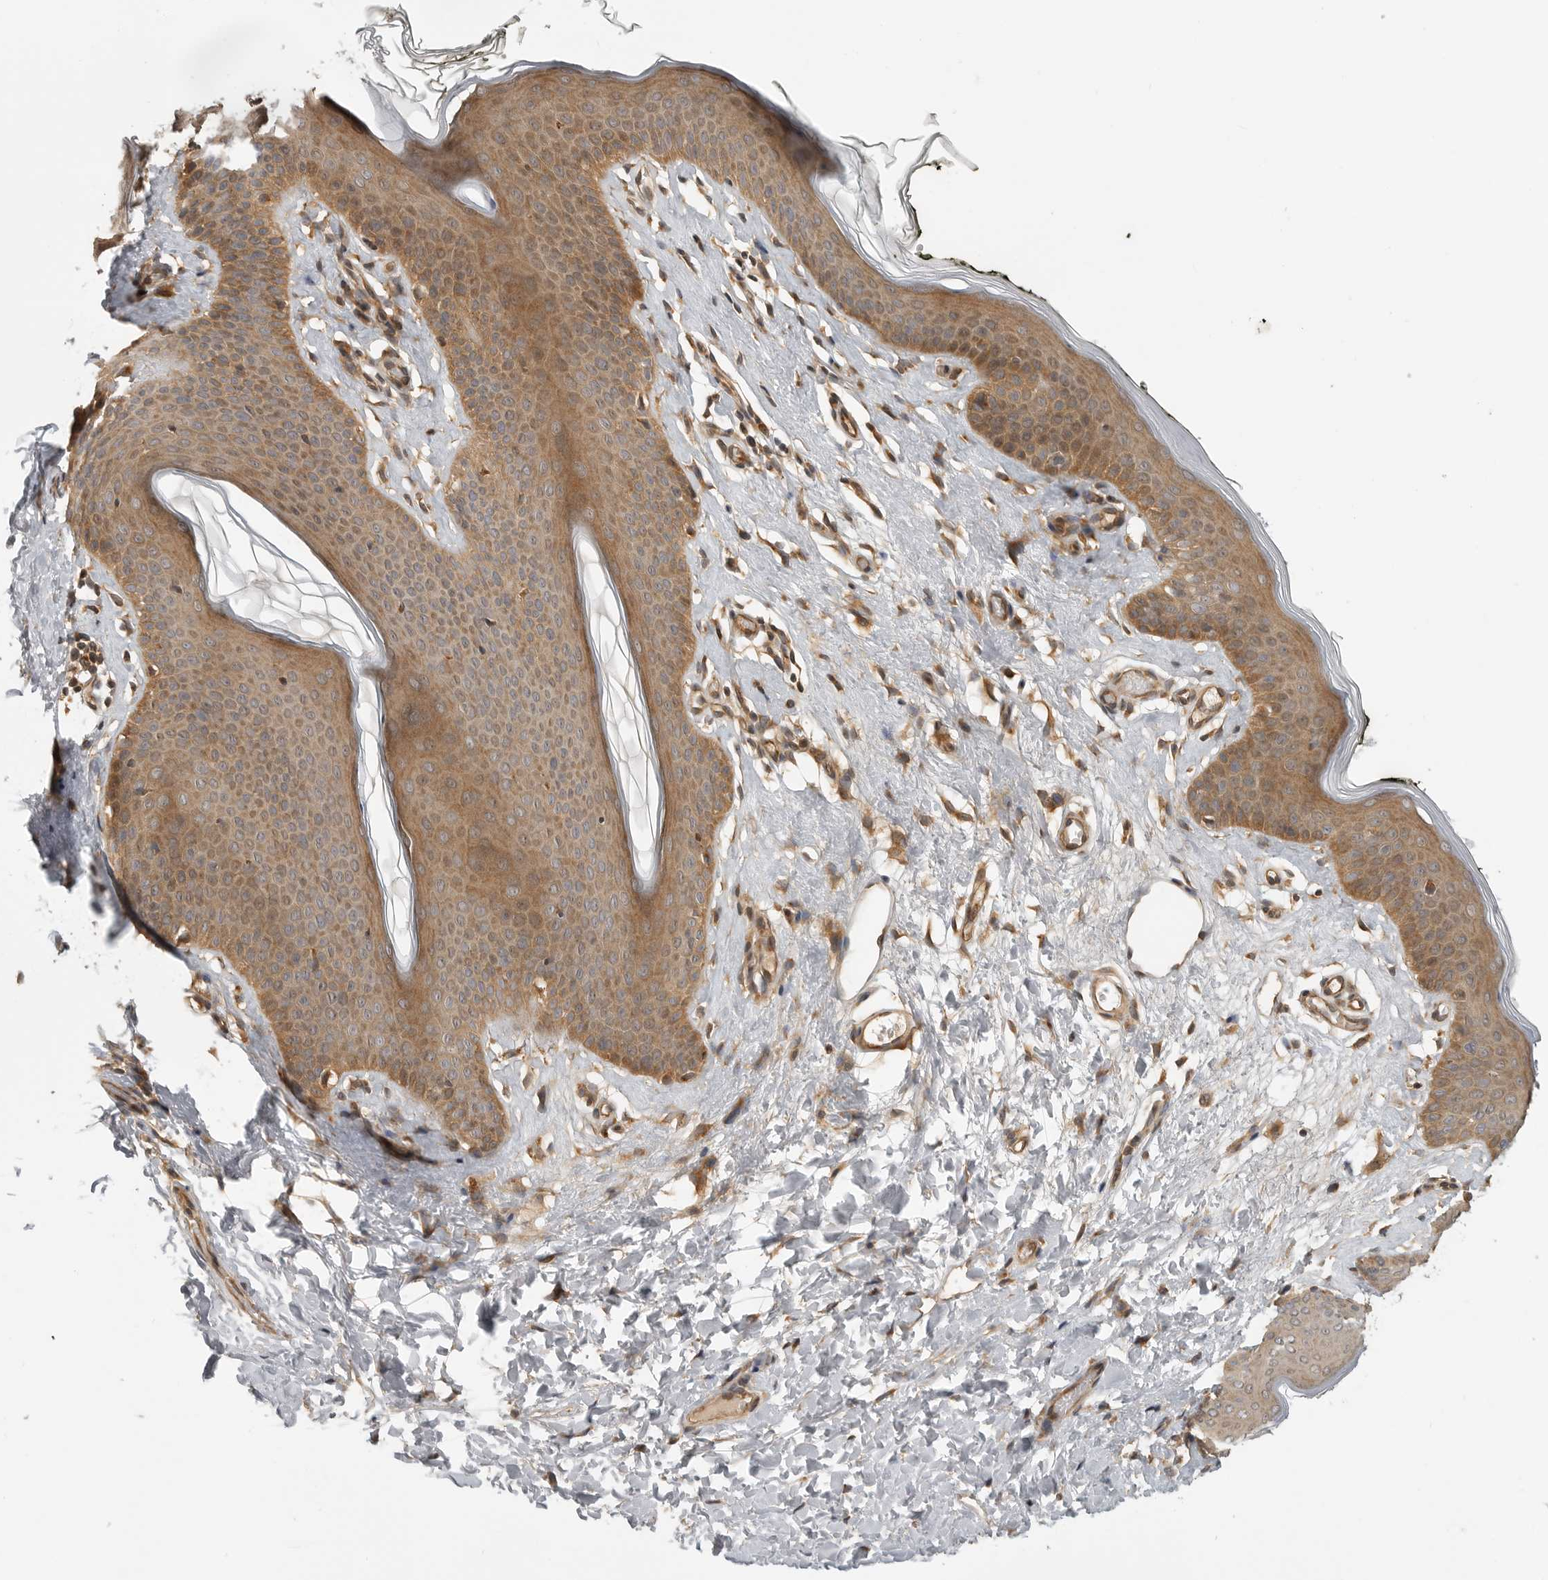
{"staining": {"intensity": "moderate", "quantity": ">75%", "location": "cytoplasmic/membranous"}, "tissue": "skin", "cell_type": "Epidermal cells", "image_type": "normal", "snomed": [{"axis": "morphology", "description": "Normal tissue, NOS"}, {"axis": "morphology", "description": "Inflammation, NOS"}, {"axis": "topography", "description": "Vulva"}], "caption": "Epidermal cells reveal medium levels of moderate cytoplasmic/membranous positivity in approximately >75% of cells in unremarkable human skin.", "gene": "CUEDC1", "patient": {"sex": "female", "age": 84}}